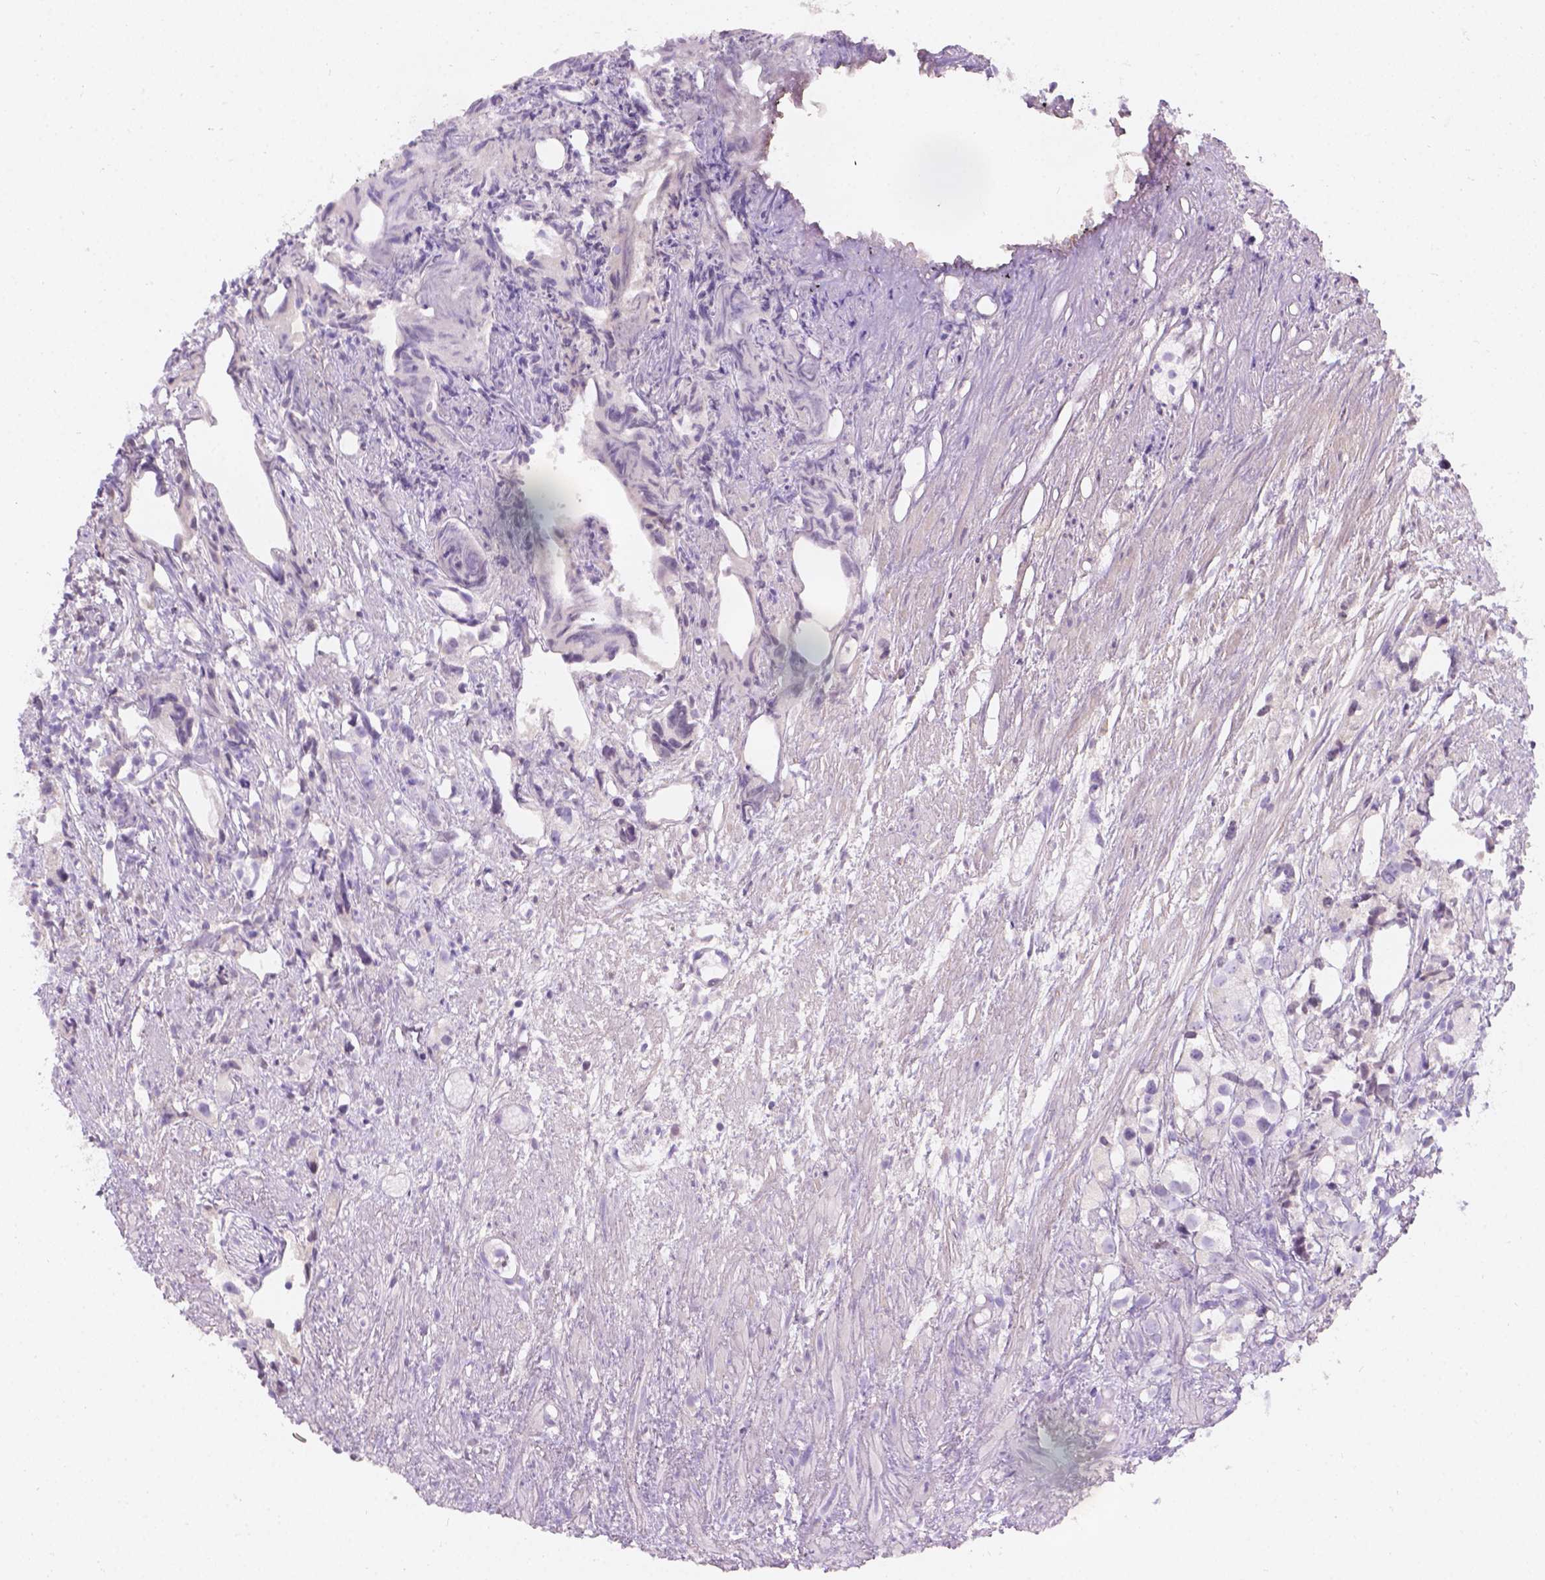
{"staining": {"intensity": "negative", "quantity": "none", "location": "none"}, "tissue": "prostate cancer", "cell_type": "Tumor cells", "image_type": "cancer", "snomed": [{"axis": "morphology", "description": "Adenocarcinoma, High grade"}, {"axis": "topography", "description": "Prostate"}], "caption": "This is an immunohistochemistry micrograph of high-grade adenocarcinoma (prostate). There is no expression in tumor cells.", "gene": "GAL3ST2", "patient": {"sex": "male", "age": 68}}